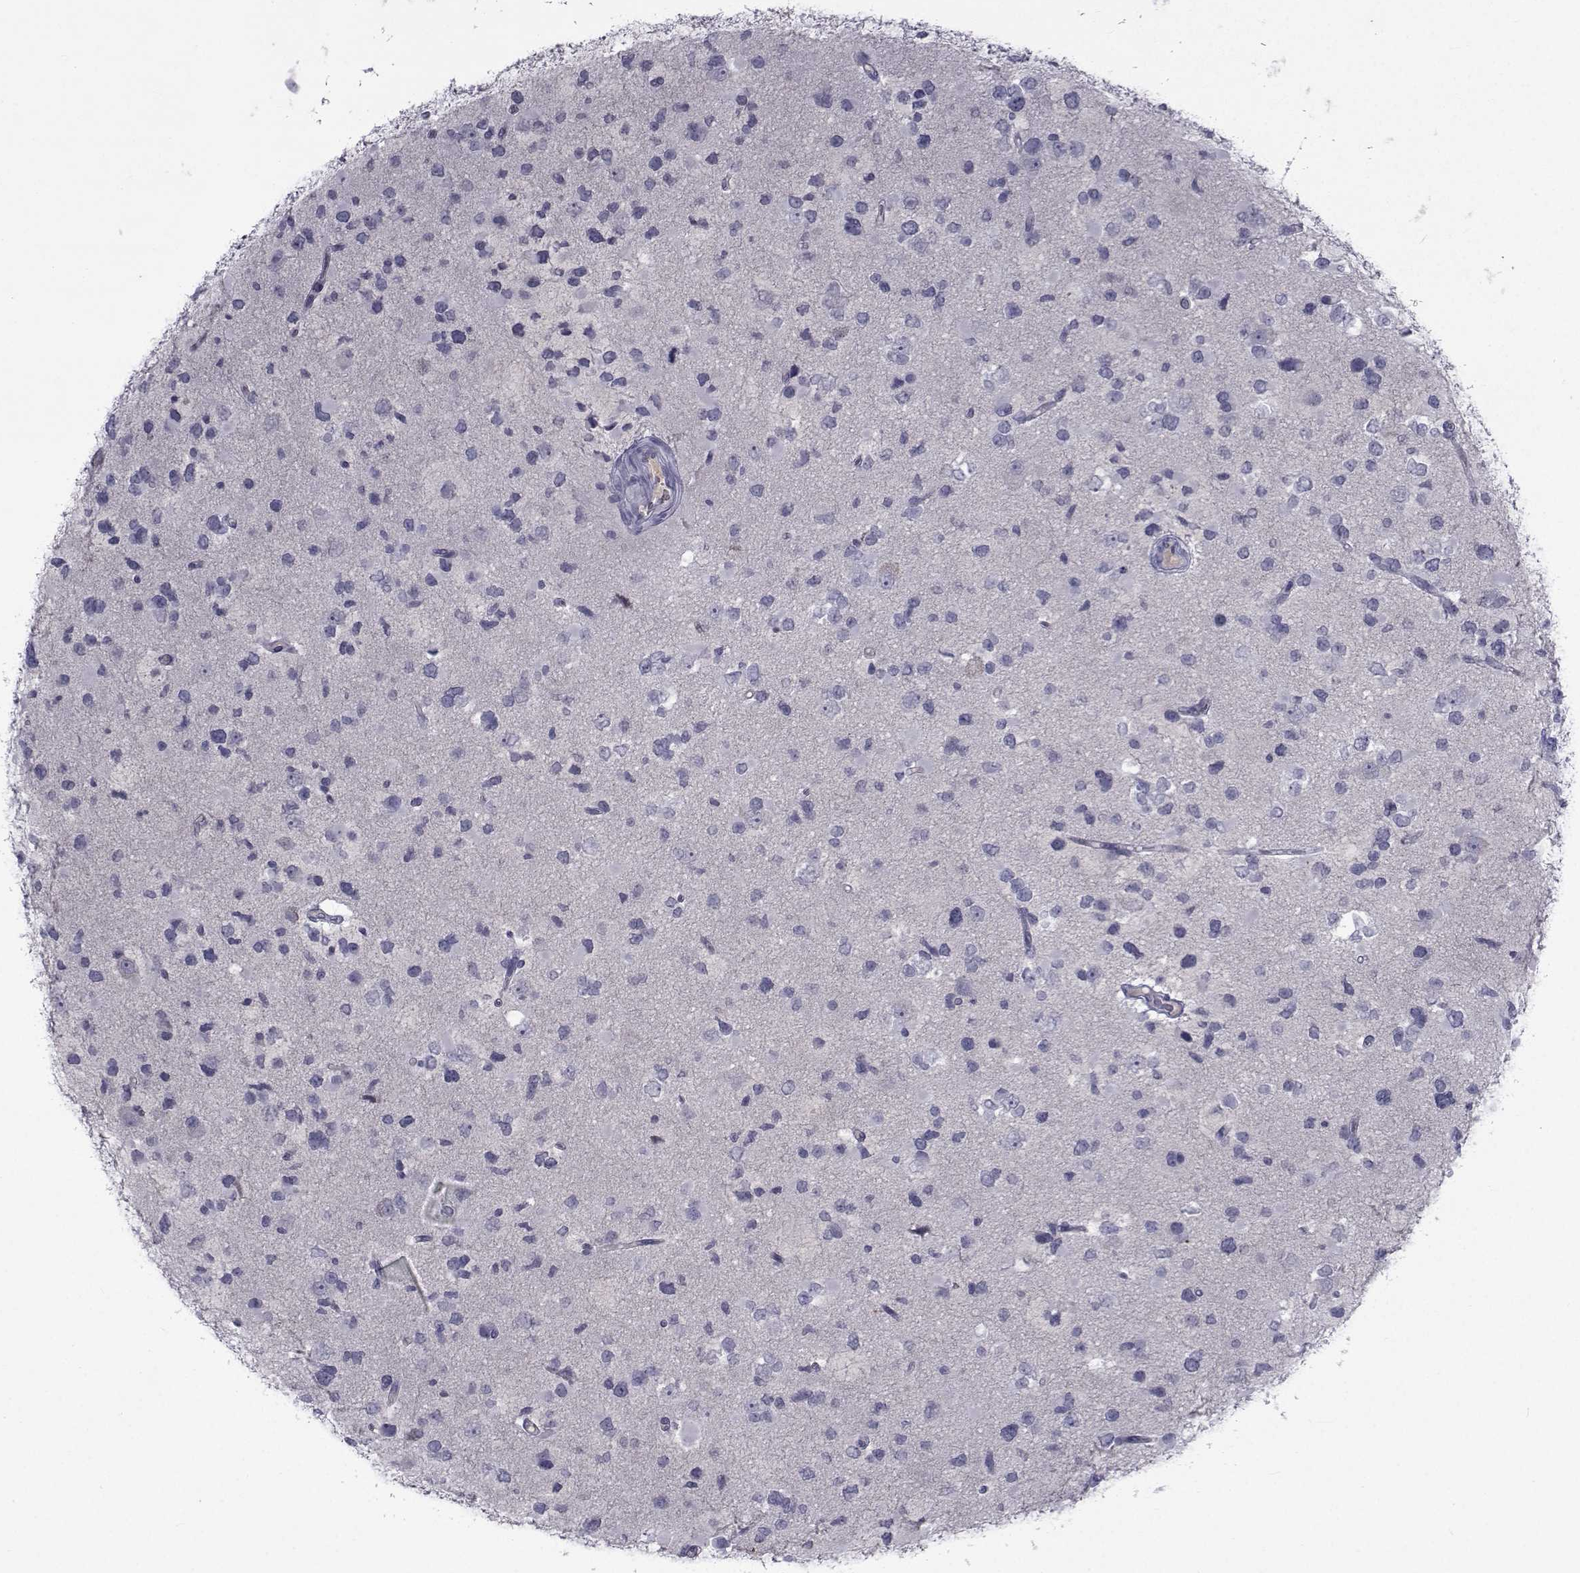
{"staining": {"intensity": "negative", "quantity": "none", "location": "none"}, "tissue": "glioma", "cell_type": "Tumor cells", "image_type": "cancer", "snomed": [{"axis": "morphology", "description": "Glioma, malignant, Low grade"}, {"axis": "topography", "description": "Brain"}], "caption": "A micrograph of human malignant glioma (low-grade) is negative for staining in tumor cells.", "gene": "PAX2", "patient": {"sex": "female", "age": 32}}